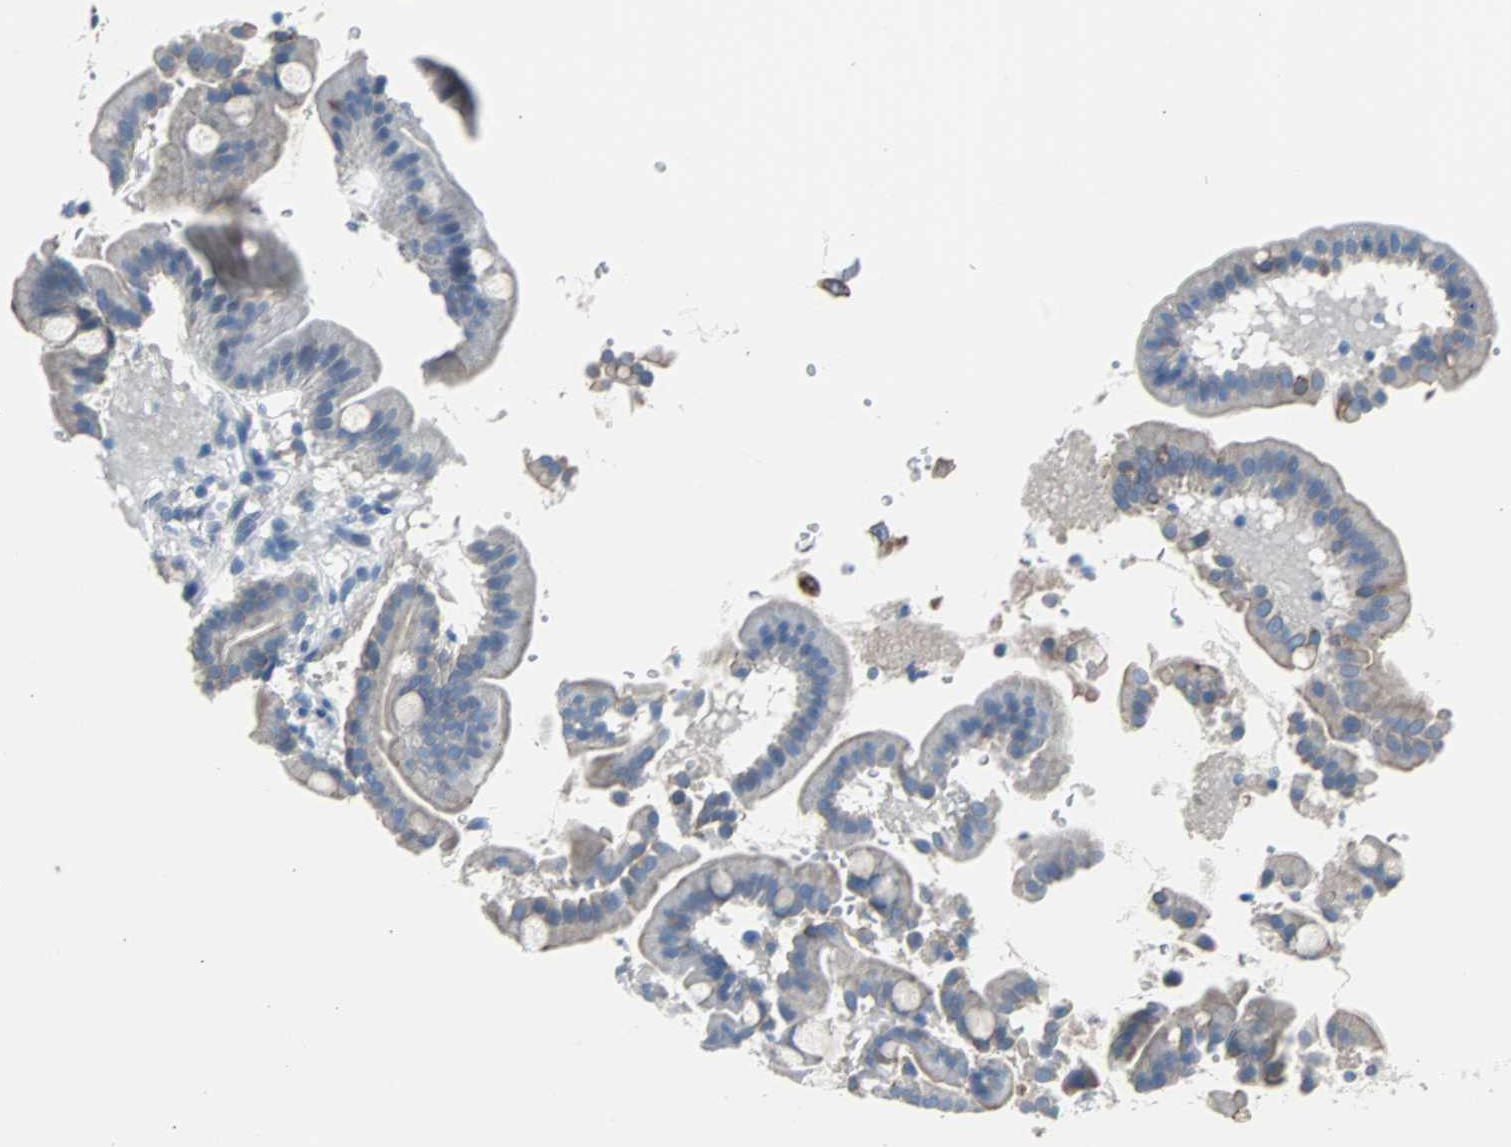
{"staining": {"intensity": "weak", "quantity": "<25%", "location": "cytoplasmic/membranous"}, "tissue": "duodenum", "cell_type": "Glandular cells", "image_type": "normal", "snomed": [{"axis": "morphology", "description": "Normal tissue, NOS"}, {"axis": "topography", "description": "Duodenum"}], "caption": "Immunohistochemistry (IHC) of unremarkable human duodenum reveals no expression in glandular cells.", "gene": "KRT7", "patient": {"sex": "male", "age": 50}}